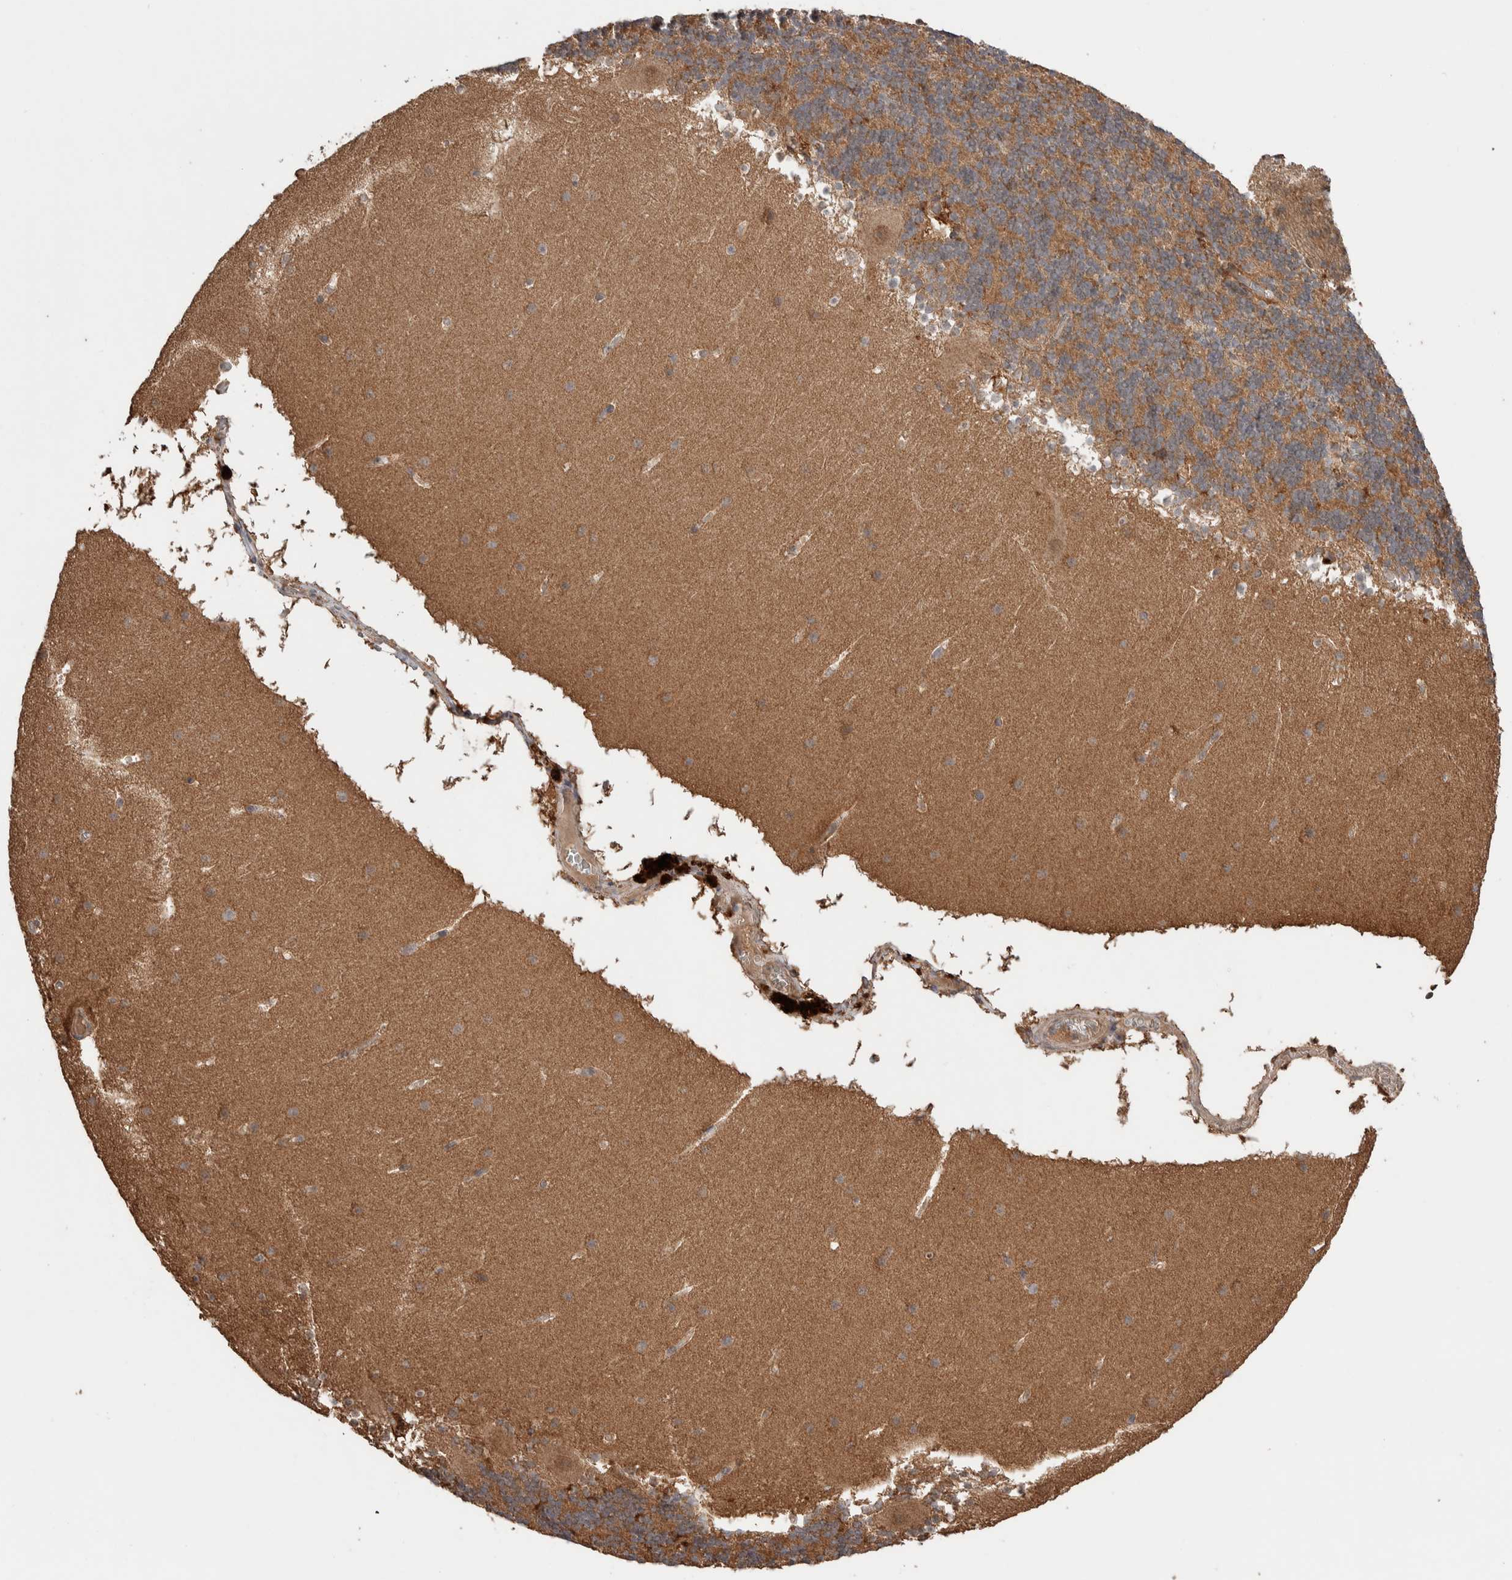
{"staining": {"intensity": "moderate", "quantity": ">75%", "location": "cytoplasmic/membranous"}, "tissue": "cerebellum", "cell_type": "Cells in granular layer", "image_type": "normal", "snomed": [{"axis": "morphology", "description": "Normal tissue, NOS"}, {"axis": "topography", "description": "Cerebellum"}], "caption": "This histopathology image reveals IHC staining of benign human cerebellum, with medium moderate cytoplasmic/membranous positivity in about >75% of cells in granular layer.", "gene": "KCNJ5", "patient": {"sex": "male", "age": 45}}